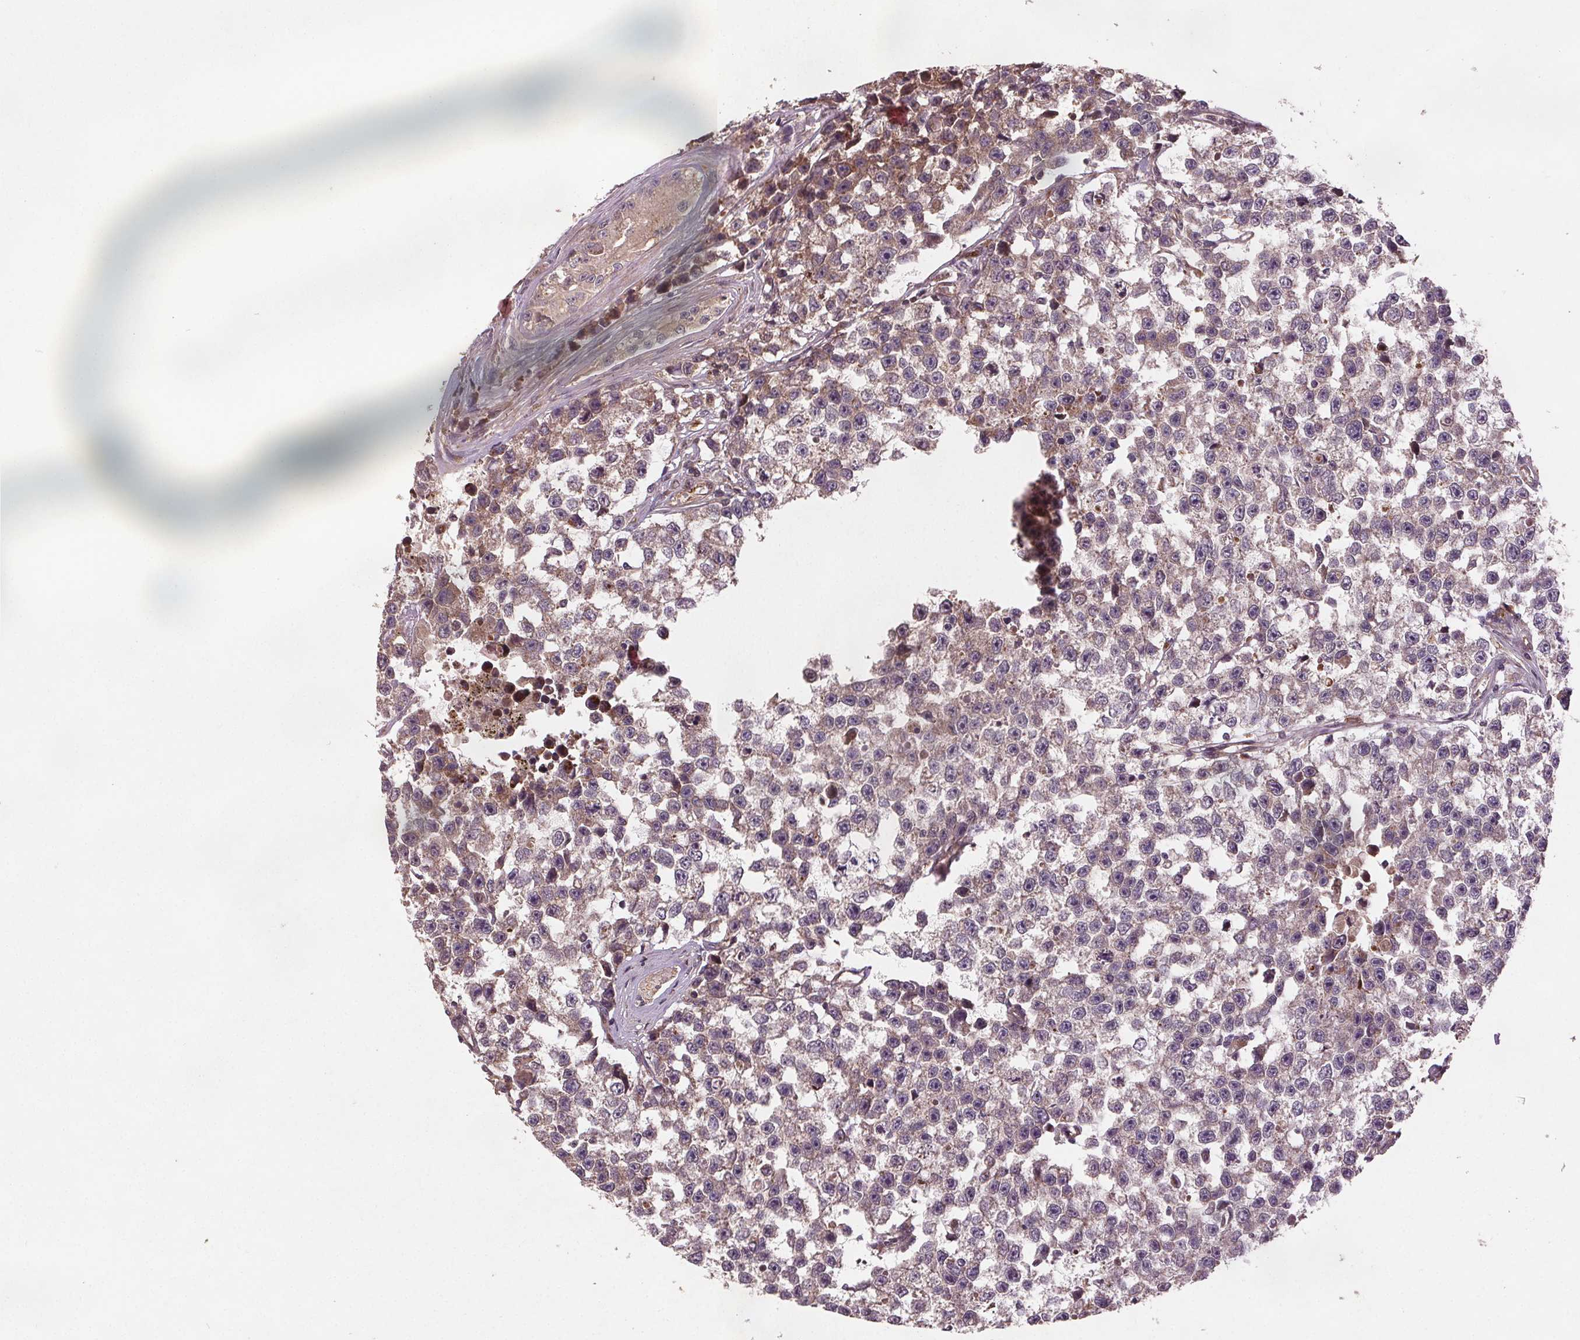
{"staining": {"intensity": "weak", "quantity": "25%-75%", "location": "cytoplasmic/membranous"}, "tissue": "testis cancer", "cell_type": "Tumor cells", "image_type": "cancer", "snomed": [{"axis": "morphology", "description": "Seminoma, NOS"}, {"axis": "topography", "description": "Testis"}], "caption": "Immunohistochemistry (IHC) photomicrograph of testis seminoma stained for a protein (brown), which displays low levels of weak cytoplasmic/membranous positivity in about 25%-75% of tumor cells.", "gene": "SEC14L2", "patient": {"sex": "male", "age": 26}}